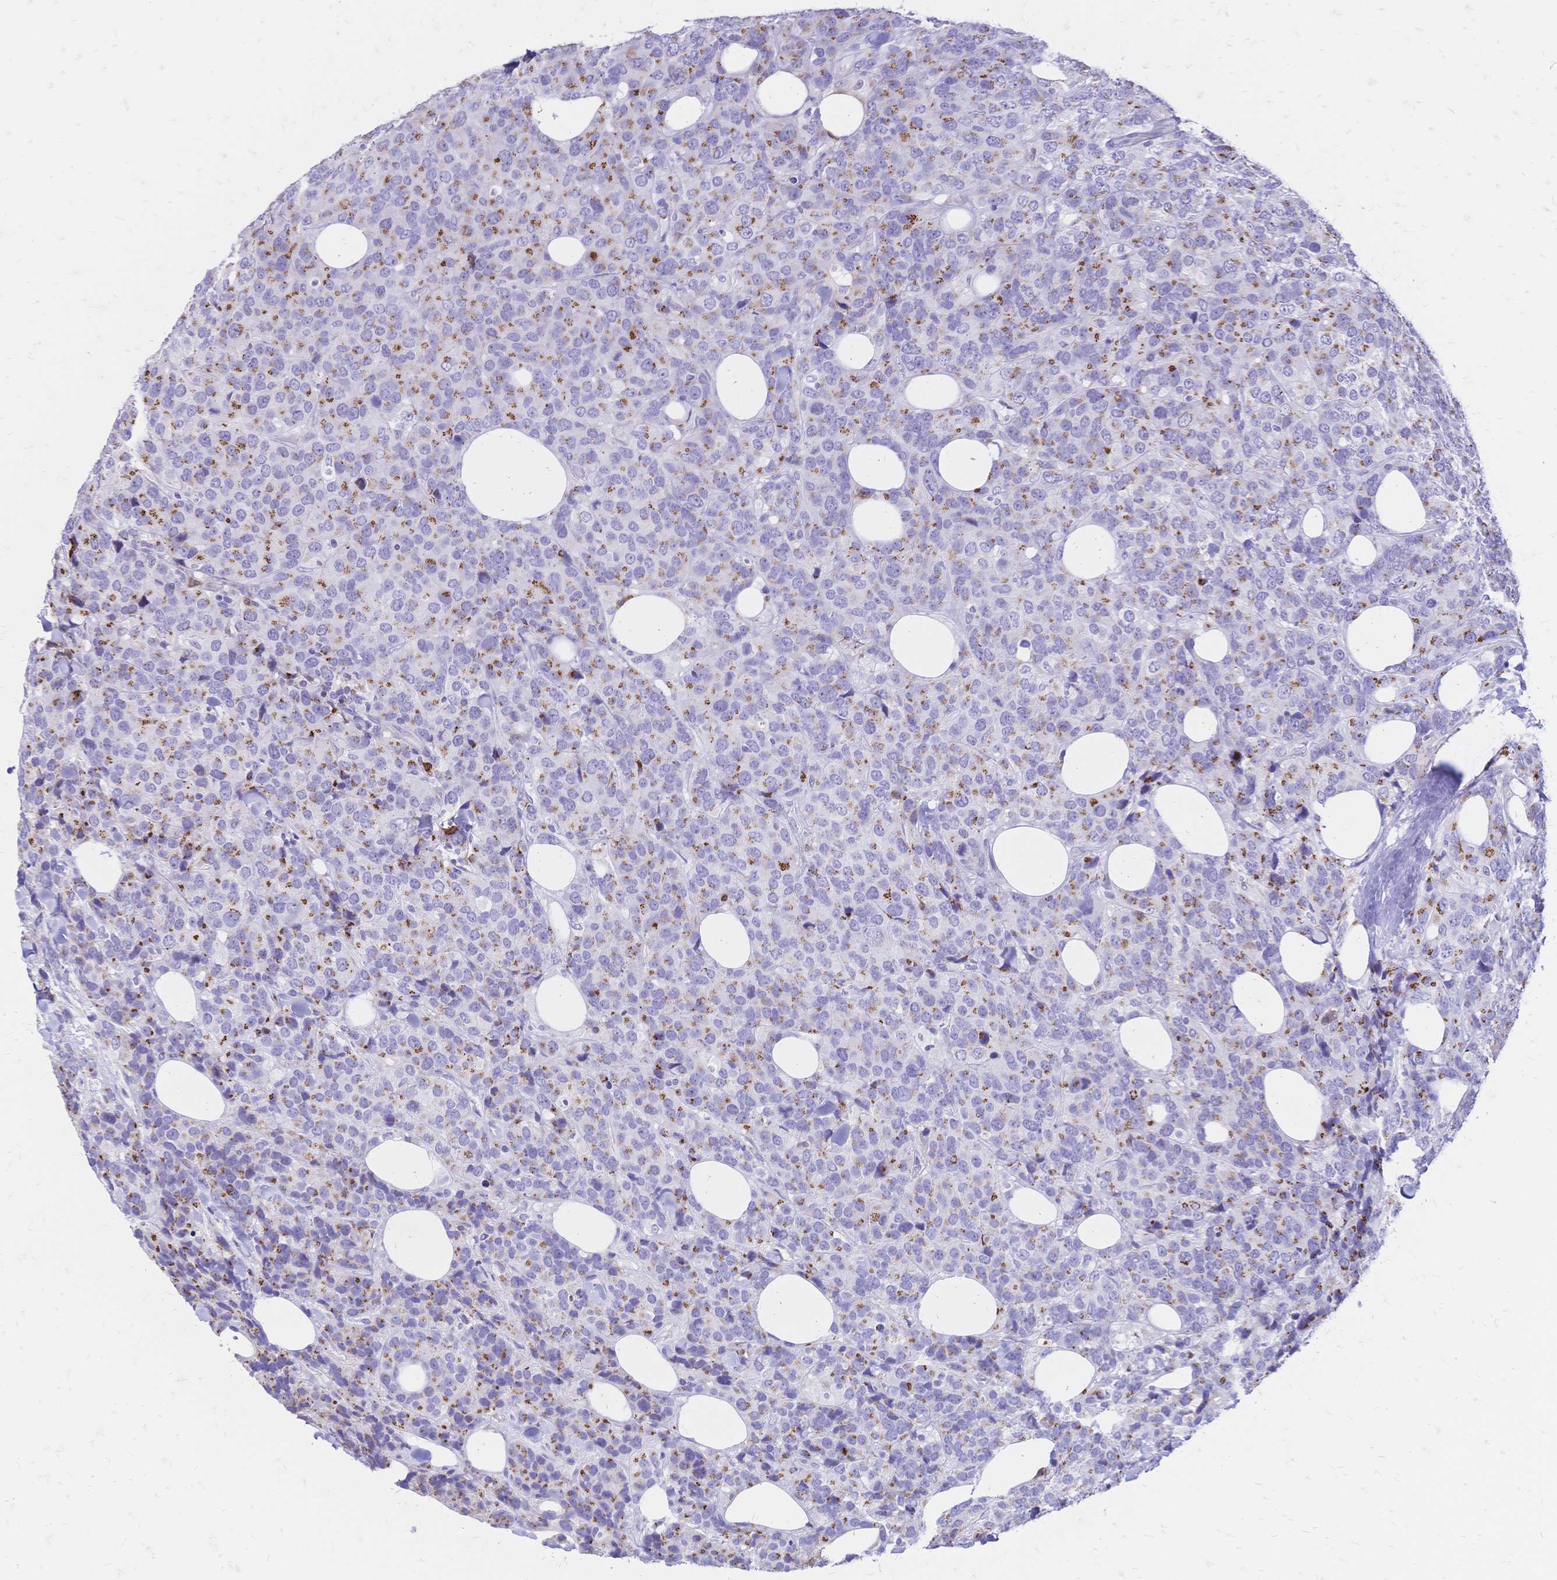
{"staining": {"intensity": "moderate", "quantity": "25%-75%", "location": "cytoplasmic/membranous"}, "tissue": "breast cancer", "cell_type": "Tumor cells", "image_type": "cancer", "snomed": [{"axis": "morphology", "description": "Lobular carcinoma"}, {"axis": "topography", "description": "Breast"}], "caption": "Tumor cells display moderate cytoplasmic/membranous positivity in approximately 25%-75% of cells in lobular carcinoma (breast).", "gene": "IL2RA", "patient": {"sex": "female", "age": 59}}